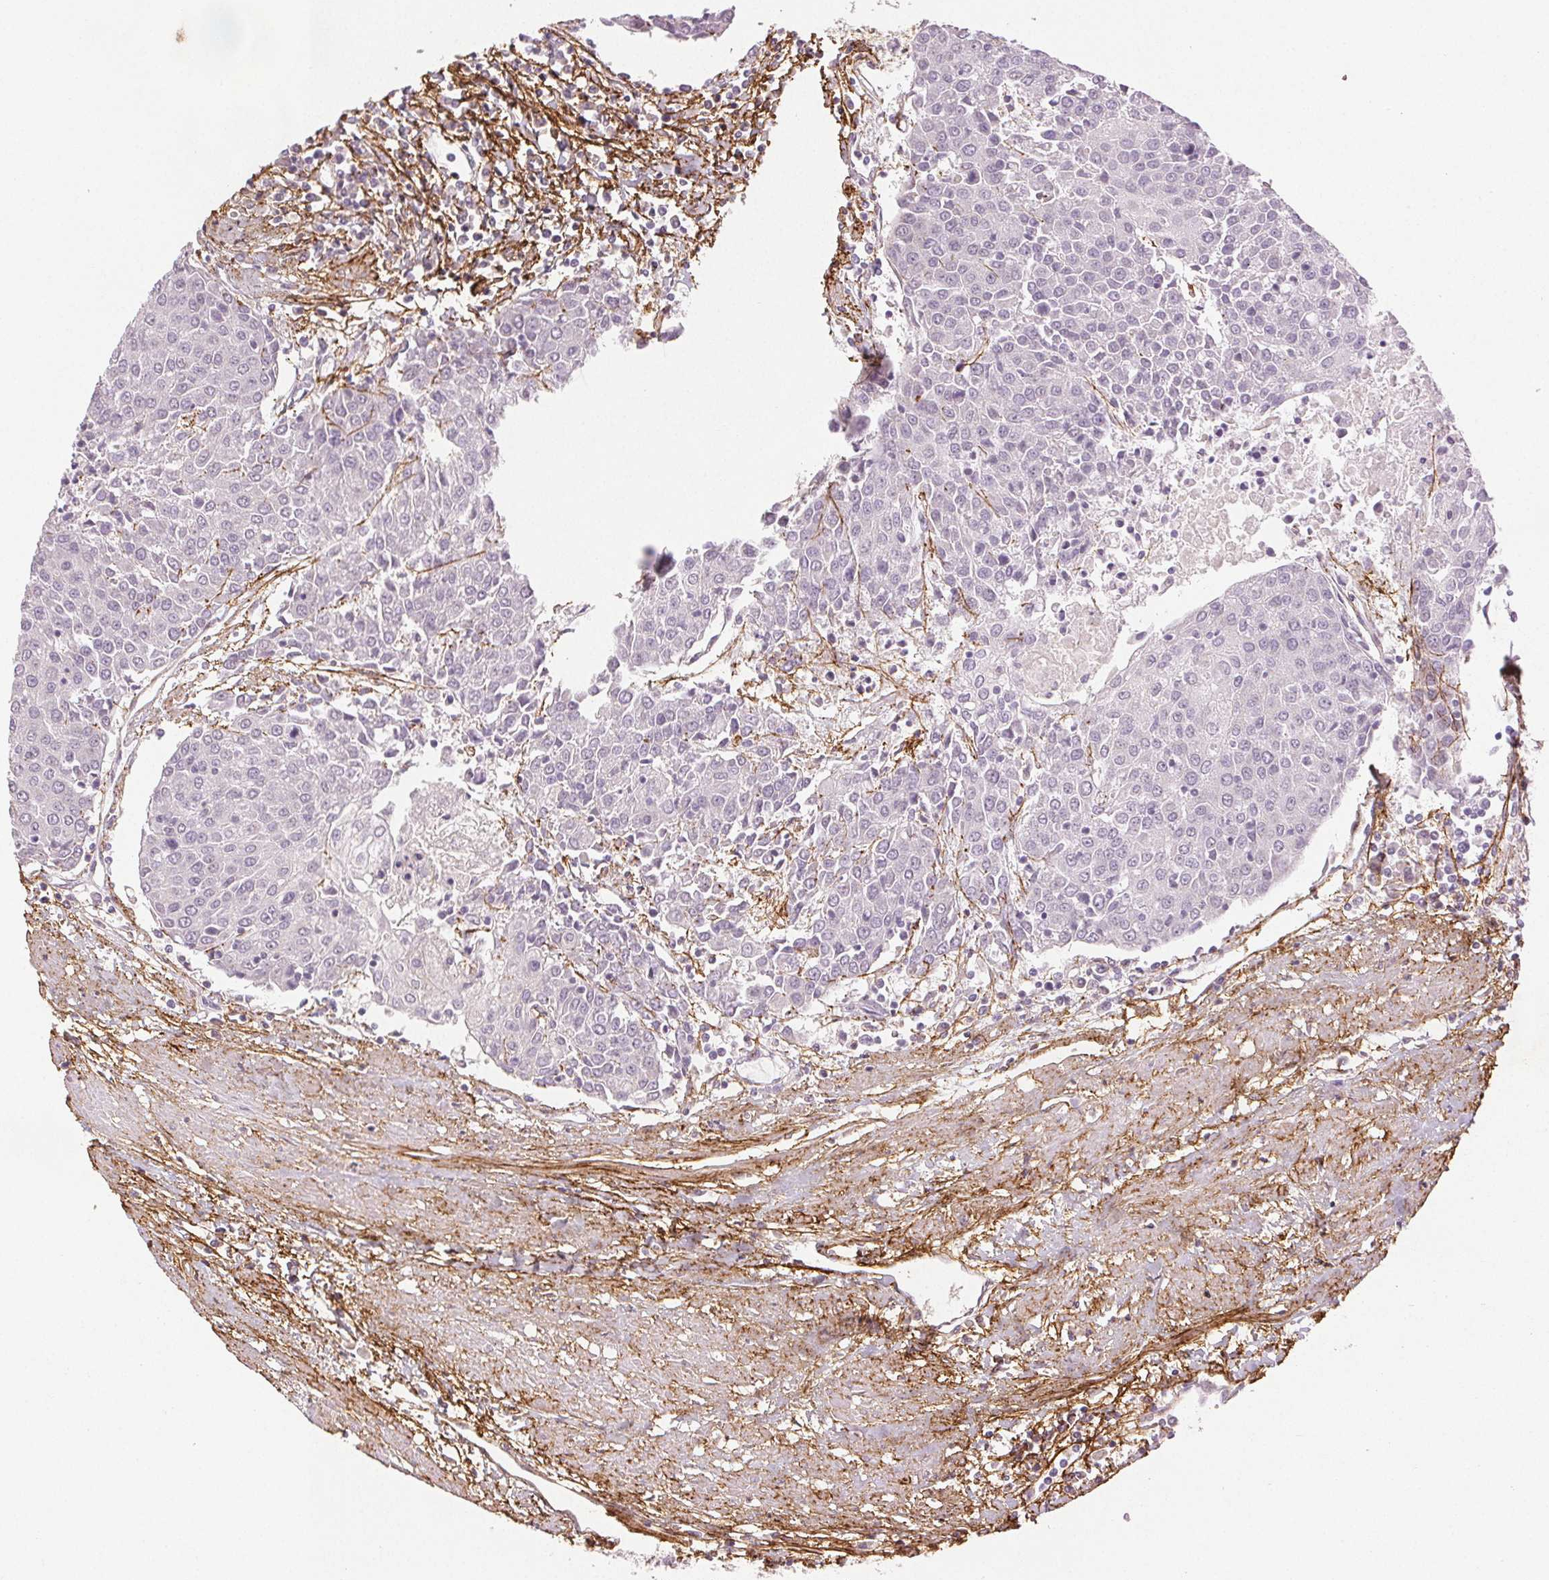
{"staining": {"intensity": "negative", "quantity": "none", "location": "none"}, "tissue": "urothelial cancer", "cell_type": "Tumor cells", "image_type": "cancer", "snomed": [{"axis": "morphology", "description": "Urothelial carcinoma, High grade"}, {"axis": "topography", "description": "Urinary bladder"}], "caption": "Immunohistochemistry (IHC) micrograph of human urothelial cancer stained for a protein (brown), which exhibits no staining in tumor cells. (DAB IHC, high magnification).", "gene": "FBN1", "patient": {"sex": "female", "age": 85}}